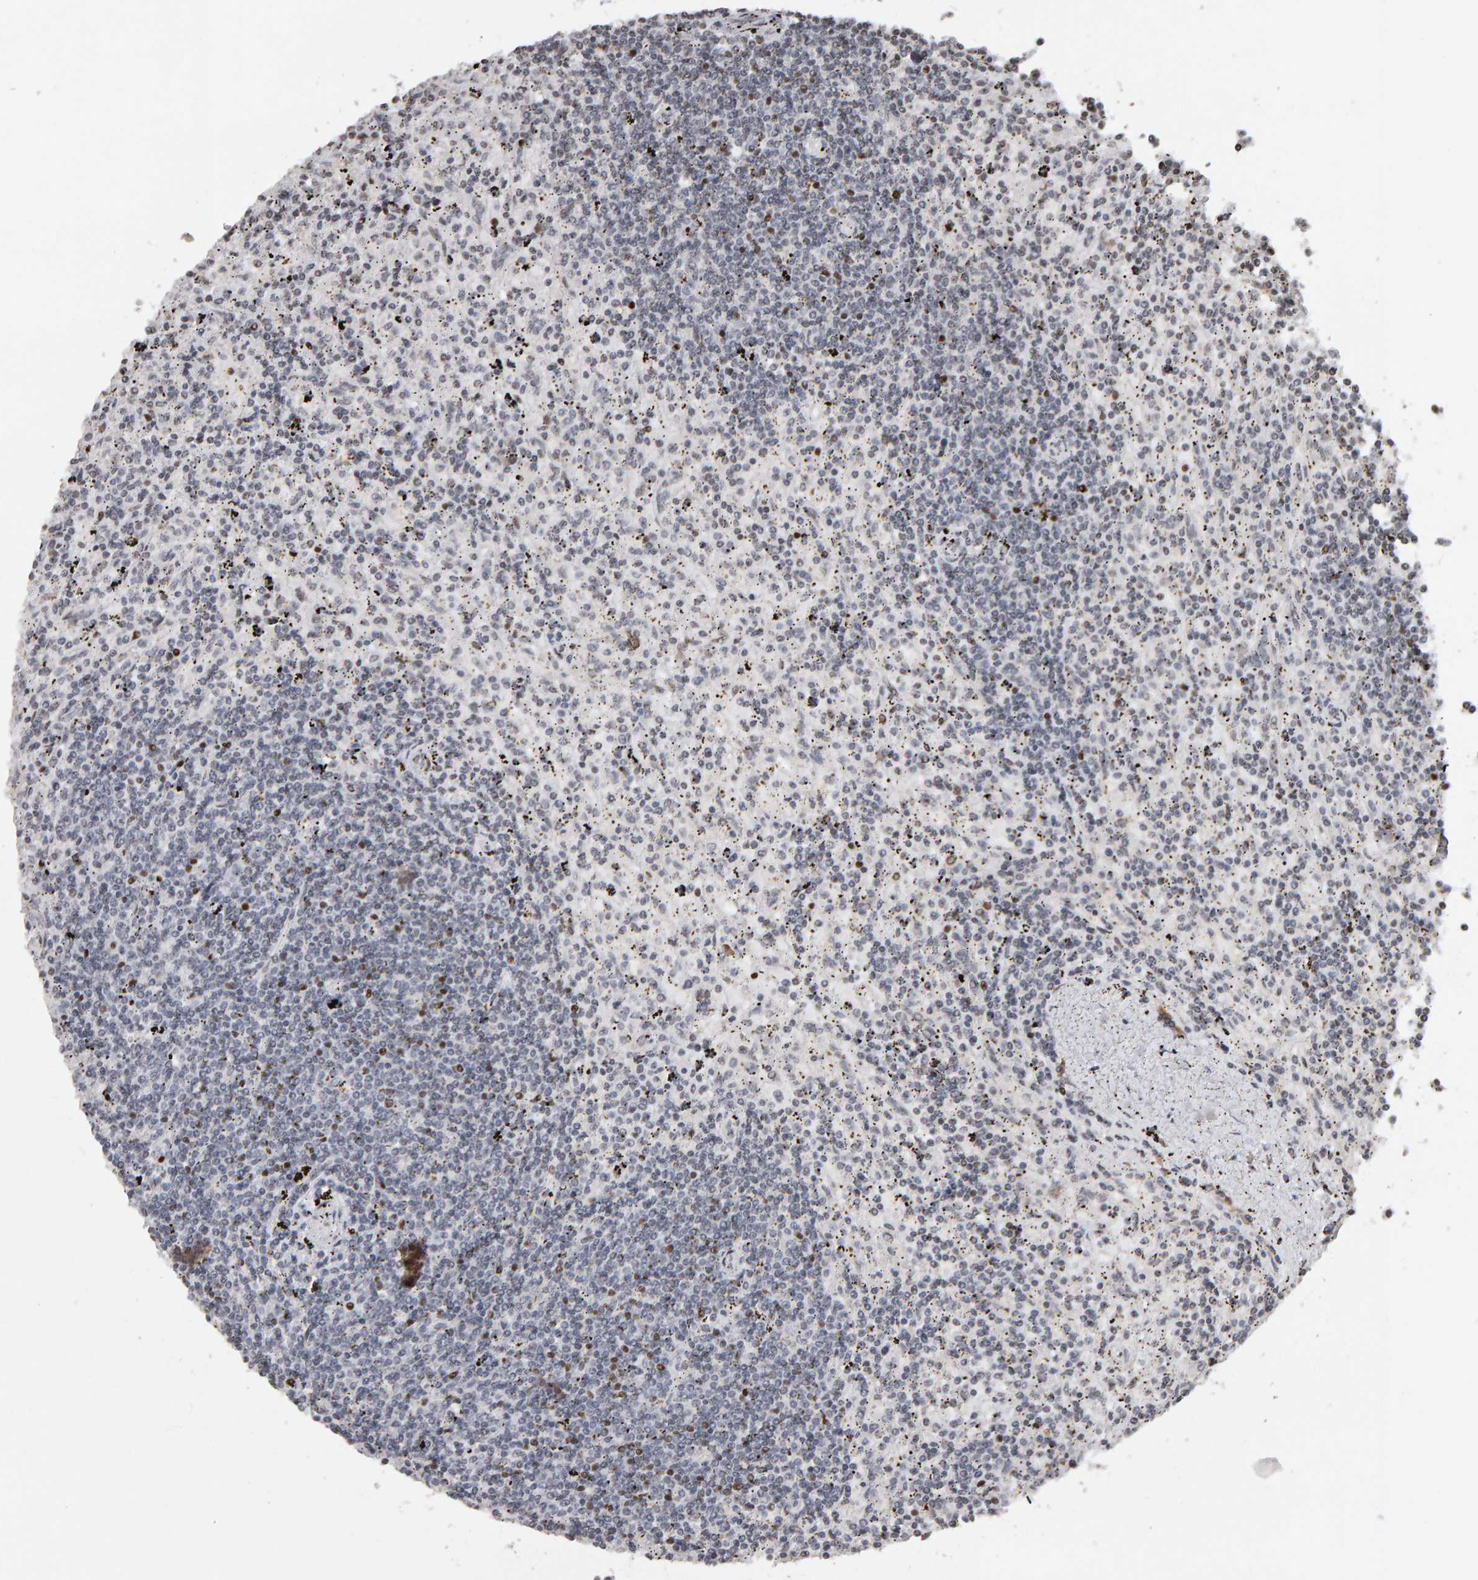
{"staining": {"intensity": "negative", "quantity": "none", "location": "none"}, "tissue": "lymphoma", "cell_type": "Tumor cells", "image_type": "cancer", "snomed": [{"axis": "morphology", "description": "Malignant lymphoma, non-Hodgkin's type, Low grade"}, {"axis": "topography", "description": "Spleen"}], "caption": "High magnification brightfield microscopy of lymphoma stained with DAB (brown) and counterstained with hematoxylin (blue): tumor cells show no significant expression. (Stains: DAB (3,3'-diaminobenzidine) IHC with hematoxylin counter stain, Microscopy: brightfield microscopy at high magnification).", "gene": "TRAM1", "patient": {"sex": "male", "age": 76}}